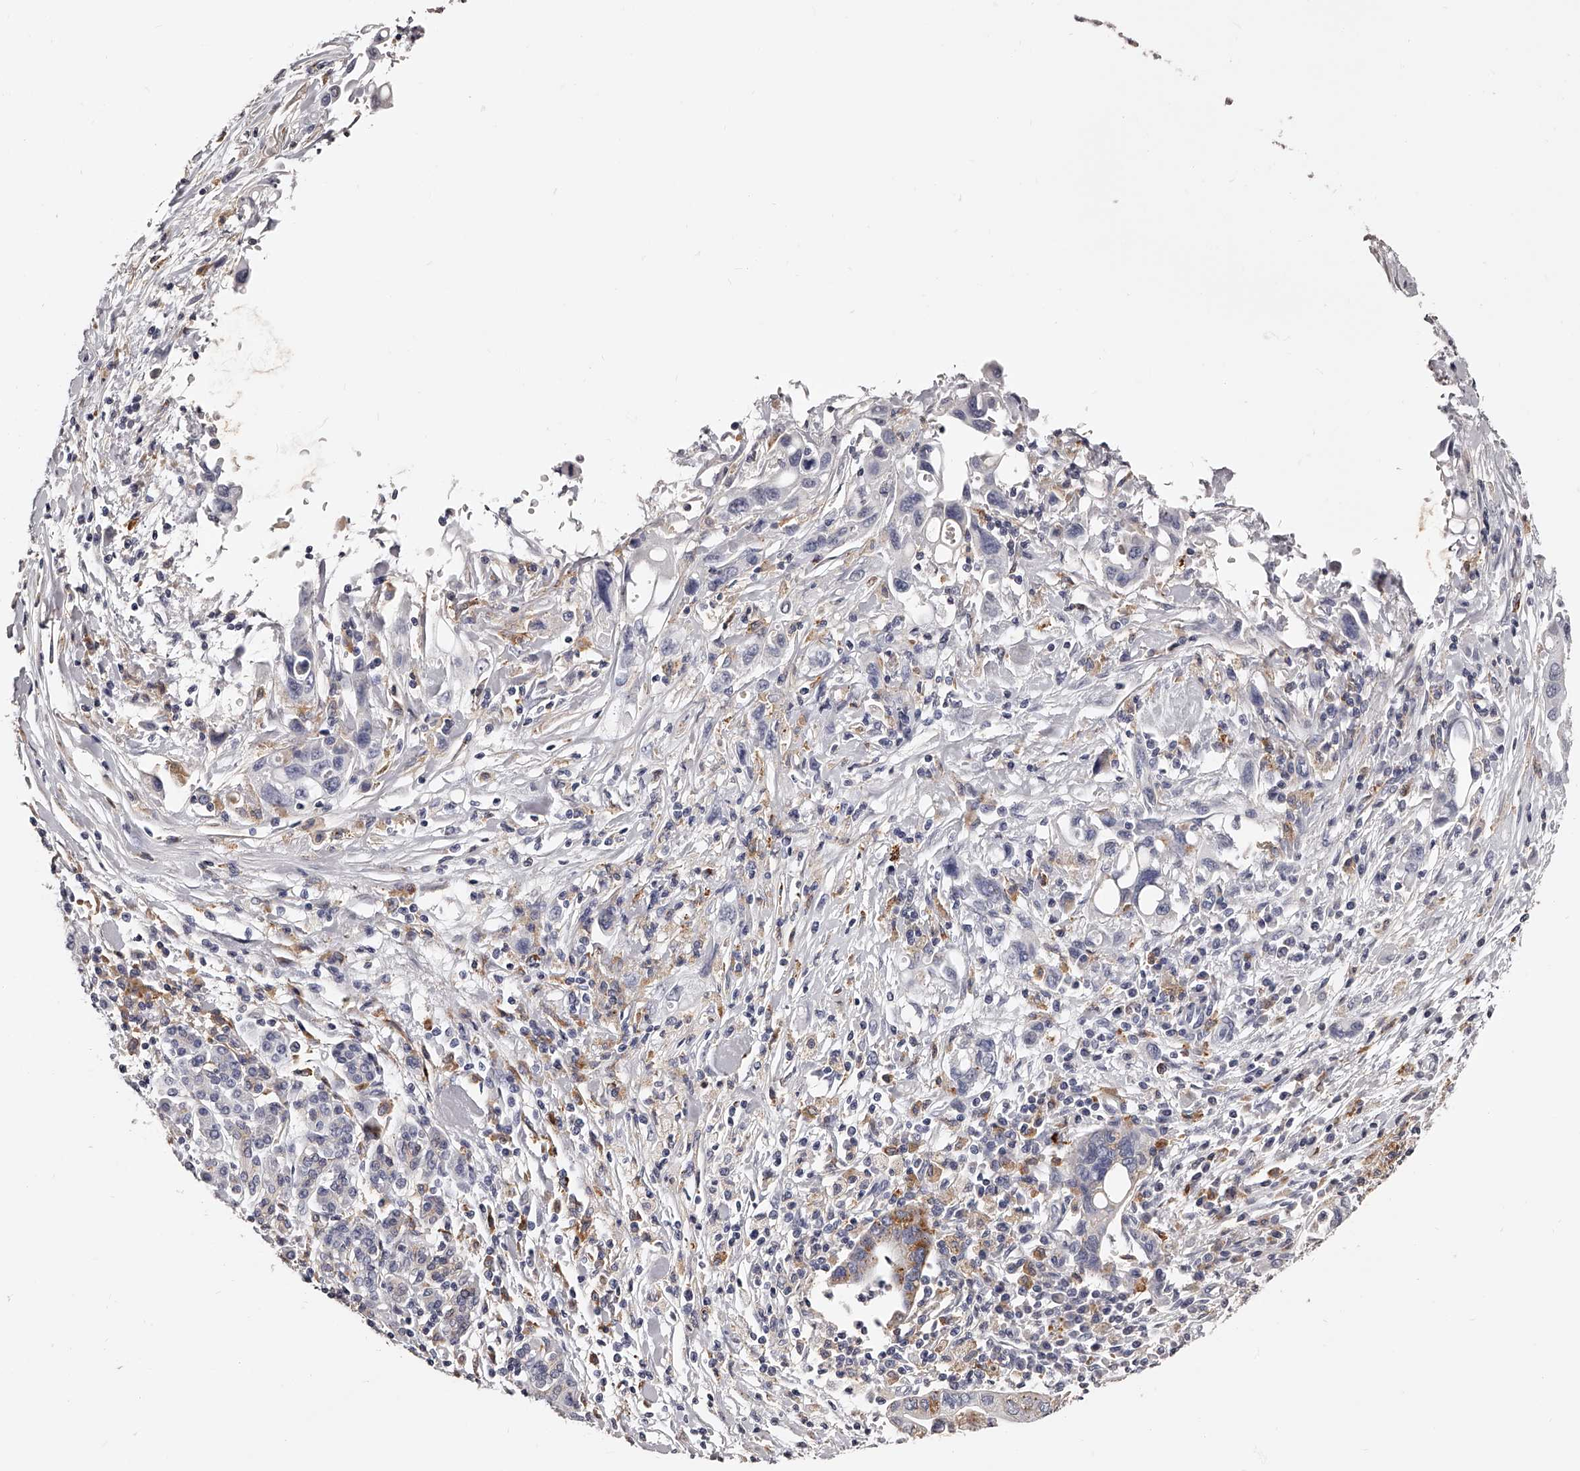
{"staining": {"intensity": "weak", "quantity": "<25%", "location": "cytoplasmic/membranous"}, "tissue": "pancreatic cancer", "cell_type": "Tumor cells", "image_type": "cancer", "snomed": [{"axis": "morphology", "description": "Adenocarcinoma, NOS"}, {"axis": "topography", "description": "Pancreas"}], "caption": "Image shows no protein expression in tumor cells of pancreatic cancer tissue.", "gene": "PACSIN1", "patient": {"sex": "female", "age": 57}}